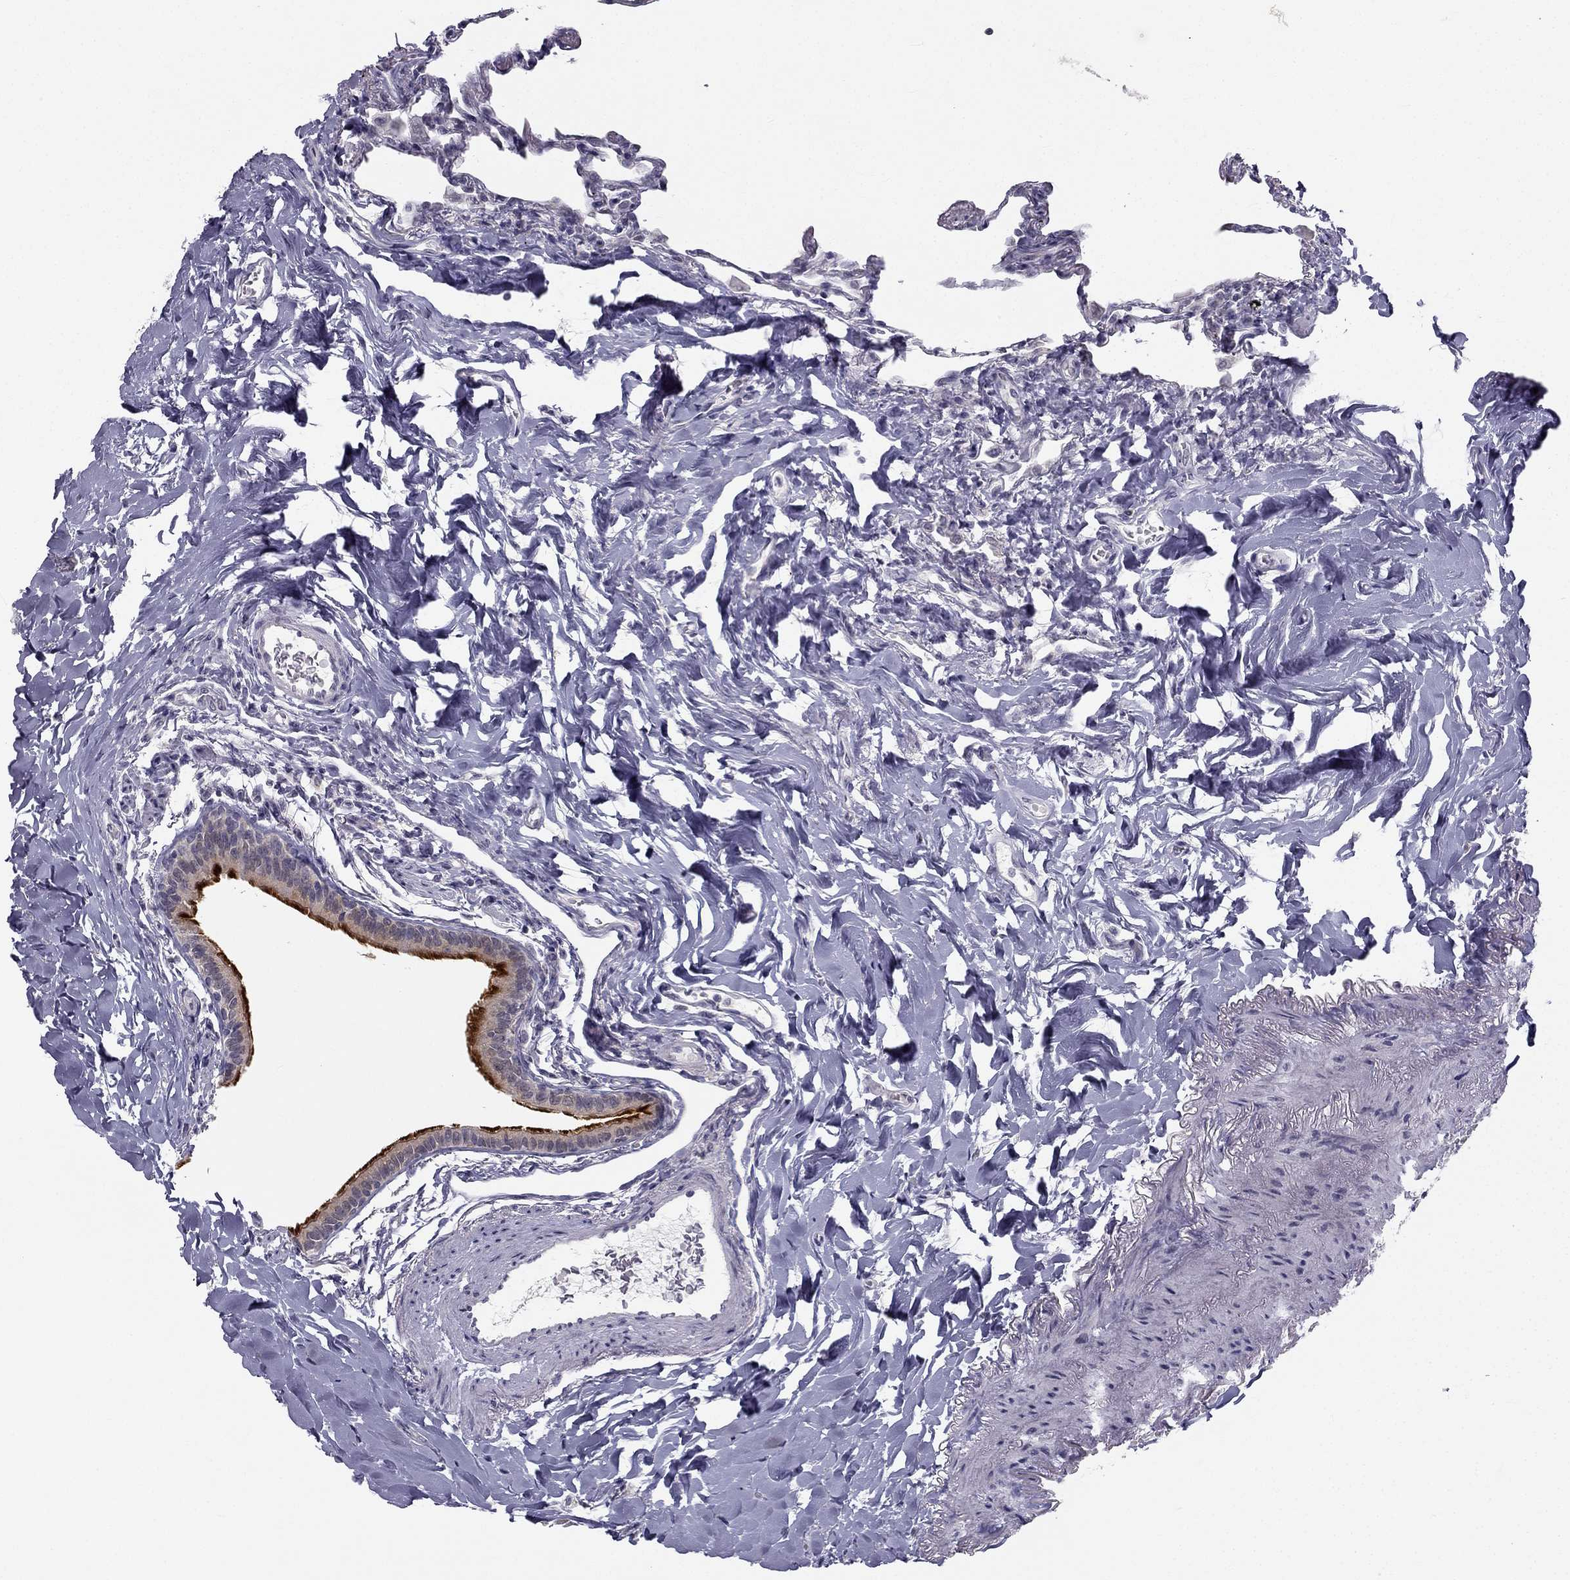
{"staining": {"intensity": "negative", "quantity": "none", "location": "none"}, "tissue": "lung", "cell_type": "Alveolar cells", "image_type": "normal", "snomed": [{"axis": "morphology", "description": "Normal tissue, NOS"}, {"axis": "topography", "description": "Lung"}], "caption": "A high-resolution micrograph shows IHC staining of normal lung, which exhibits no significant staining in alveolar cells.", "gene": "C5orf49", "patient": {"sex": "female", "age": 57}}